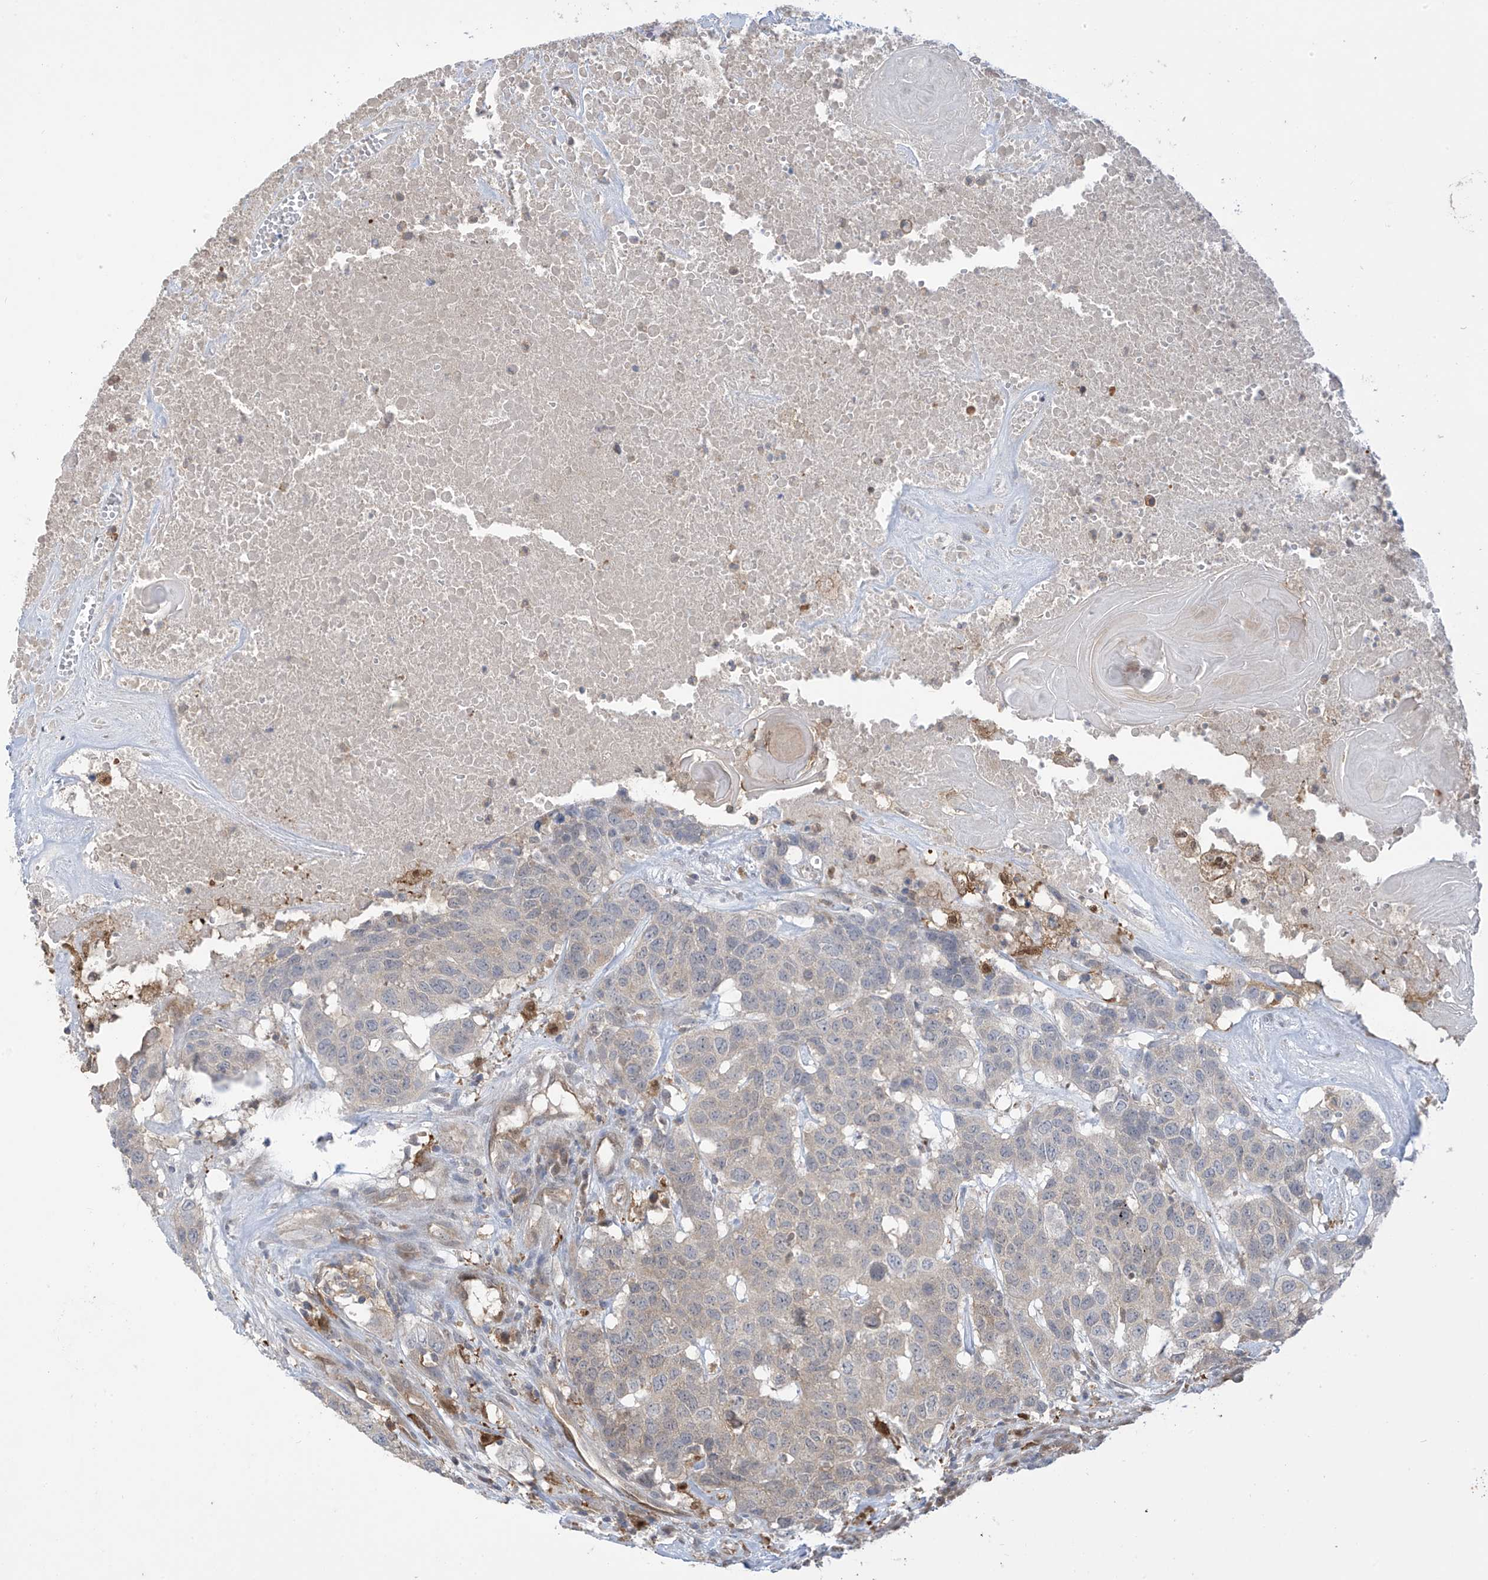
{"staining": {"intensity": "weak", "quantity": "25%-75%", "location": "cytoplasmic/membranous"}, "tissue": "head and neck cancer", "cell_type": "Tumor cells", "image_type": "cancer", "snomed": [{"axis": "morphology", "description": "Squamous cell carcinoma, NOS"}, {"axis": "topography", "description": "Head-Neck"}], "caption": "A brown stain highlights weak cytoplasmic/membranous expression of a protein in head and neck cancer tumor cells. The protein is shown in brown color, while the nuclei are stained blue.", "gene": "IDH1", "patient": {"sex": "male", "age": 66}}